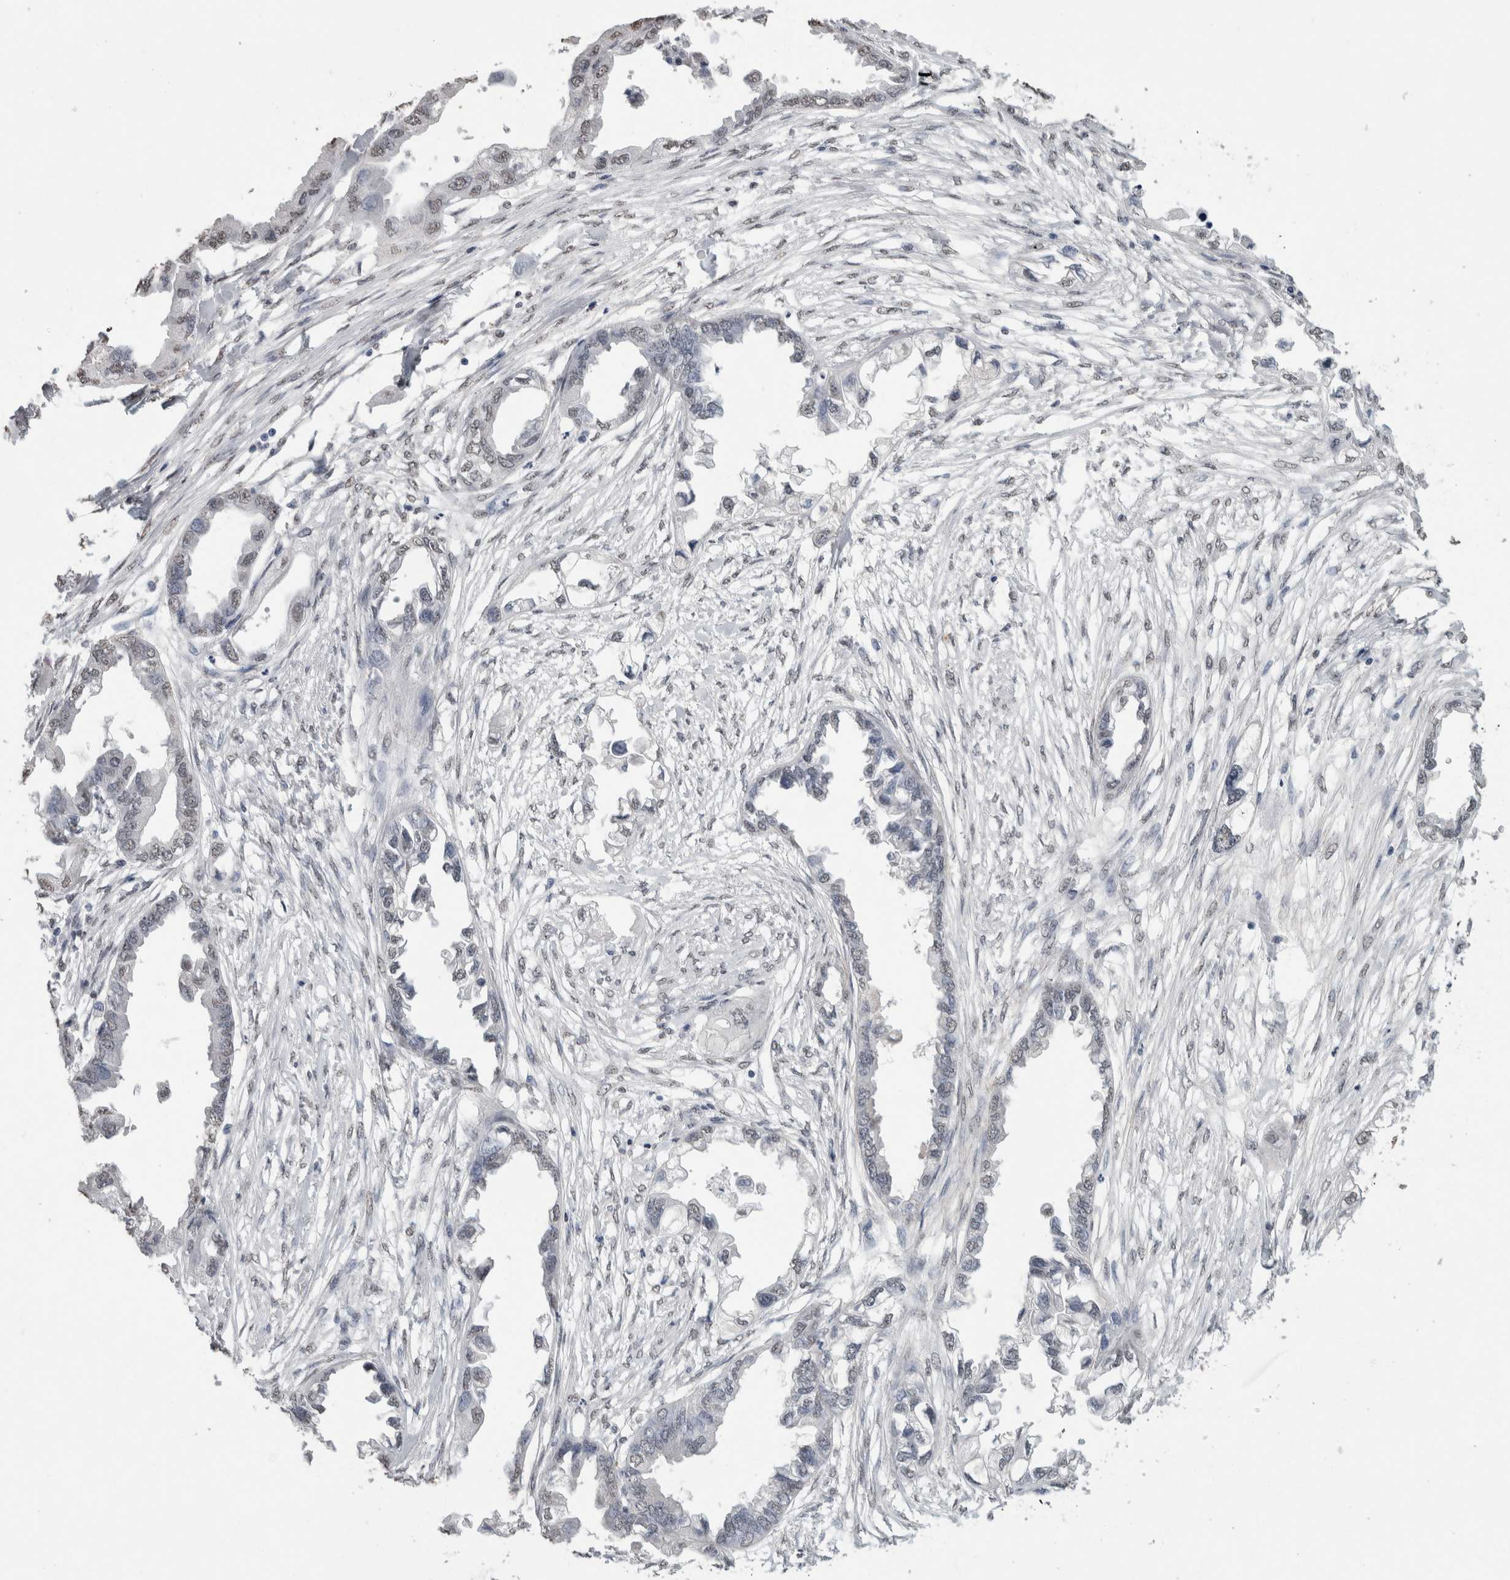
{"staining": {"intensity": "negative", "quantity": "none", "location": "none"}, "tissue": "endometrial cancer", "cell_type": "Tumor cells", "image_type": "cancer", "snomed": [{"axis": "morphology", "description": "Adenocarcinoma, NOS"}, {"axis": "morphology", "description": "Adenocarcinoma, metastatic, NOS"}, {"axis": "topography", "description": "Adipose tissue"}, {"axis": "topography", "description": "Endometrium"}], "caption": "Protein analysis of endometrial metastatic adenocarcinoma reveals no significant positivity in tumor cells. (Stains: DAB IHC with hematoxylin counter stain, Microscopy: brightfield microscopy at high magnification).", "gene": "LTBP1", "patient": {"sex": "female", "age": 67}}